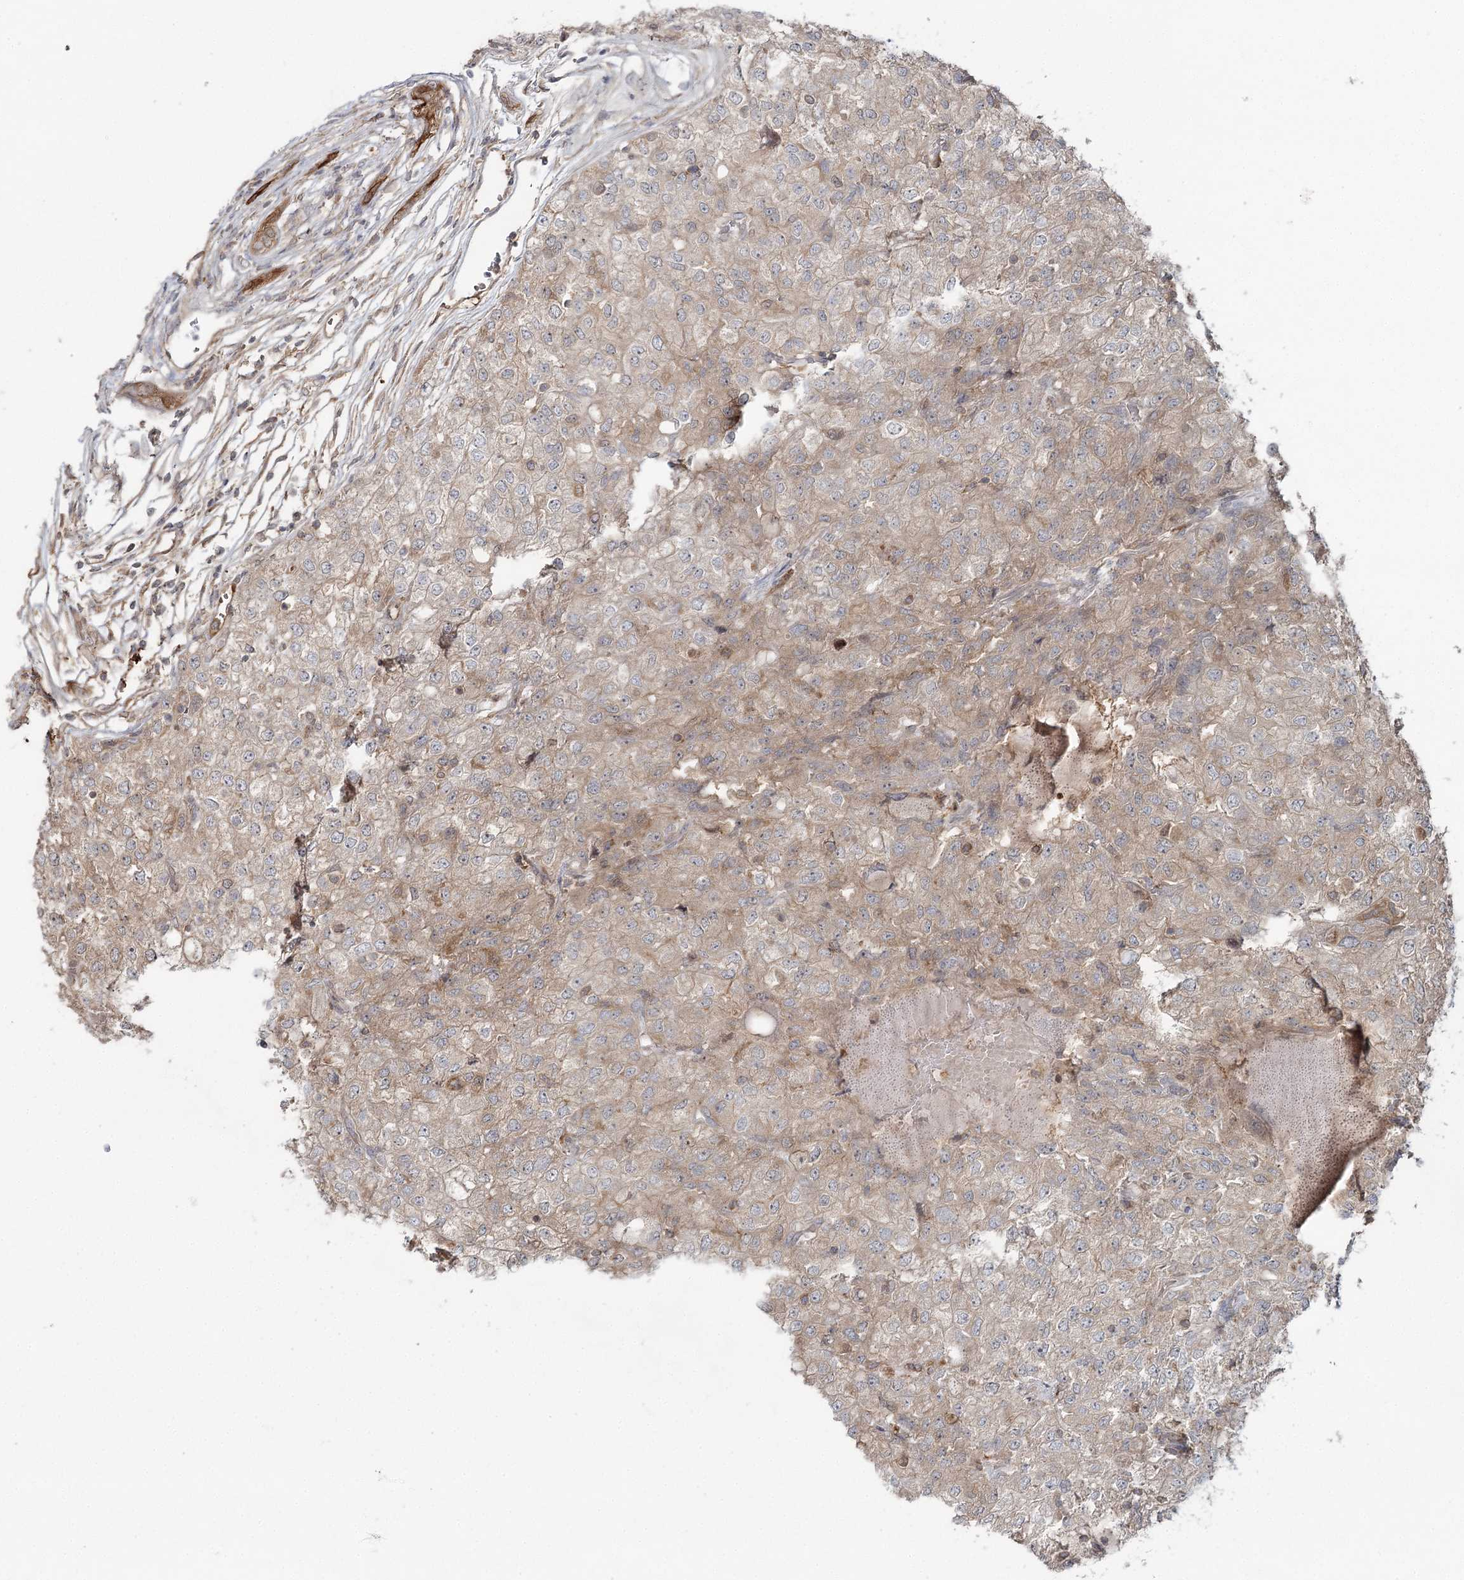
{"staining": {"intensity": "weak", "quantity": "25%-75%", "location": "cytoplasmic/membranous"}, "tissue": "renal cancer", "cell_type": "Tumor cells", "image_type": "cancer", "snomed": [{"axis": "morphology", "description": "Adenocarcinoma, NOS"}, {"axis": "topography", "description": "Kidney"}], "caption": "Renal adenocarcinoma was stained to show a protein in brown. There is low levels of weak cytoplasmic/membranous expression in approximately 25%-75% of tumor cells.", "gene": "WDR44", "patient": {"sex": "female", "age": 54}}